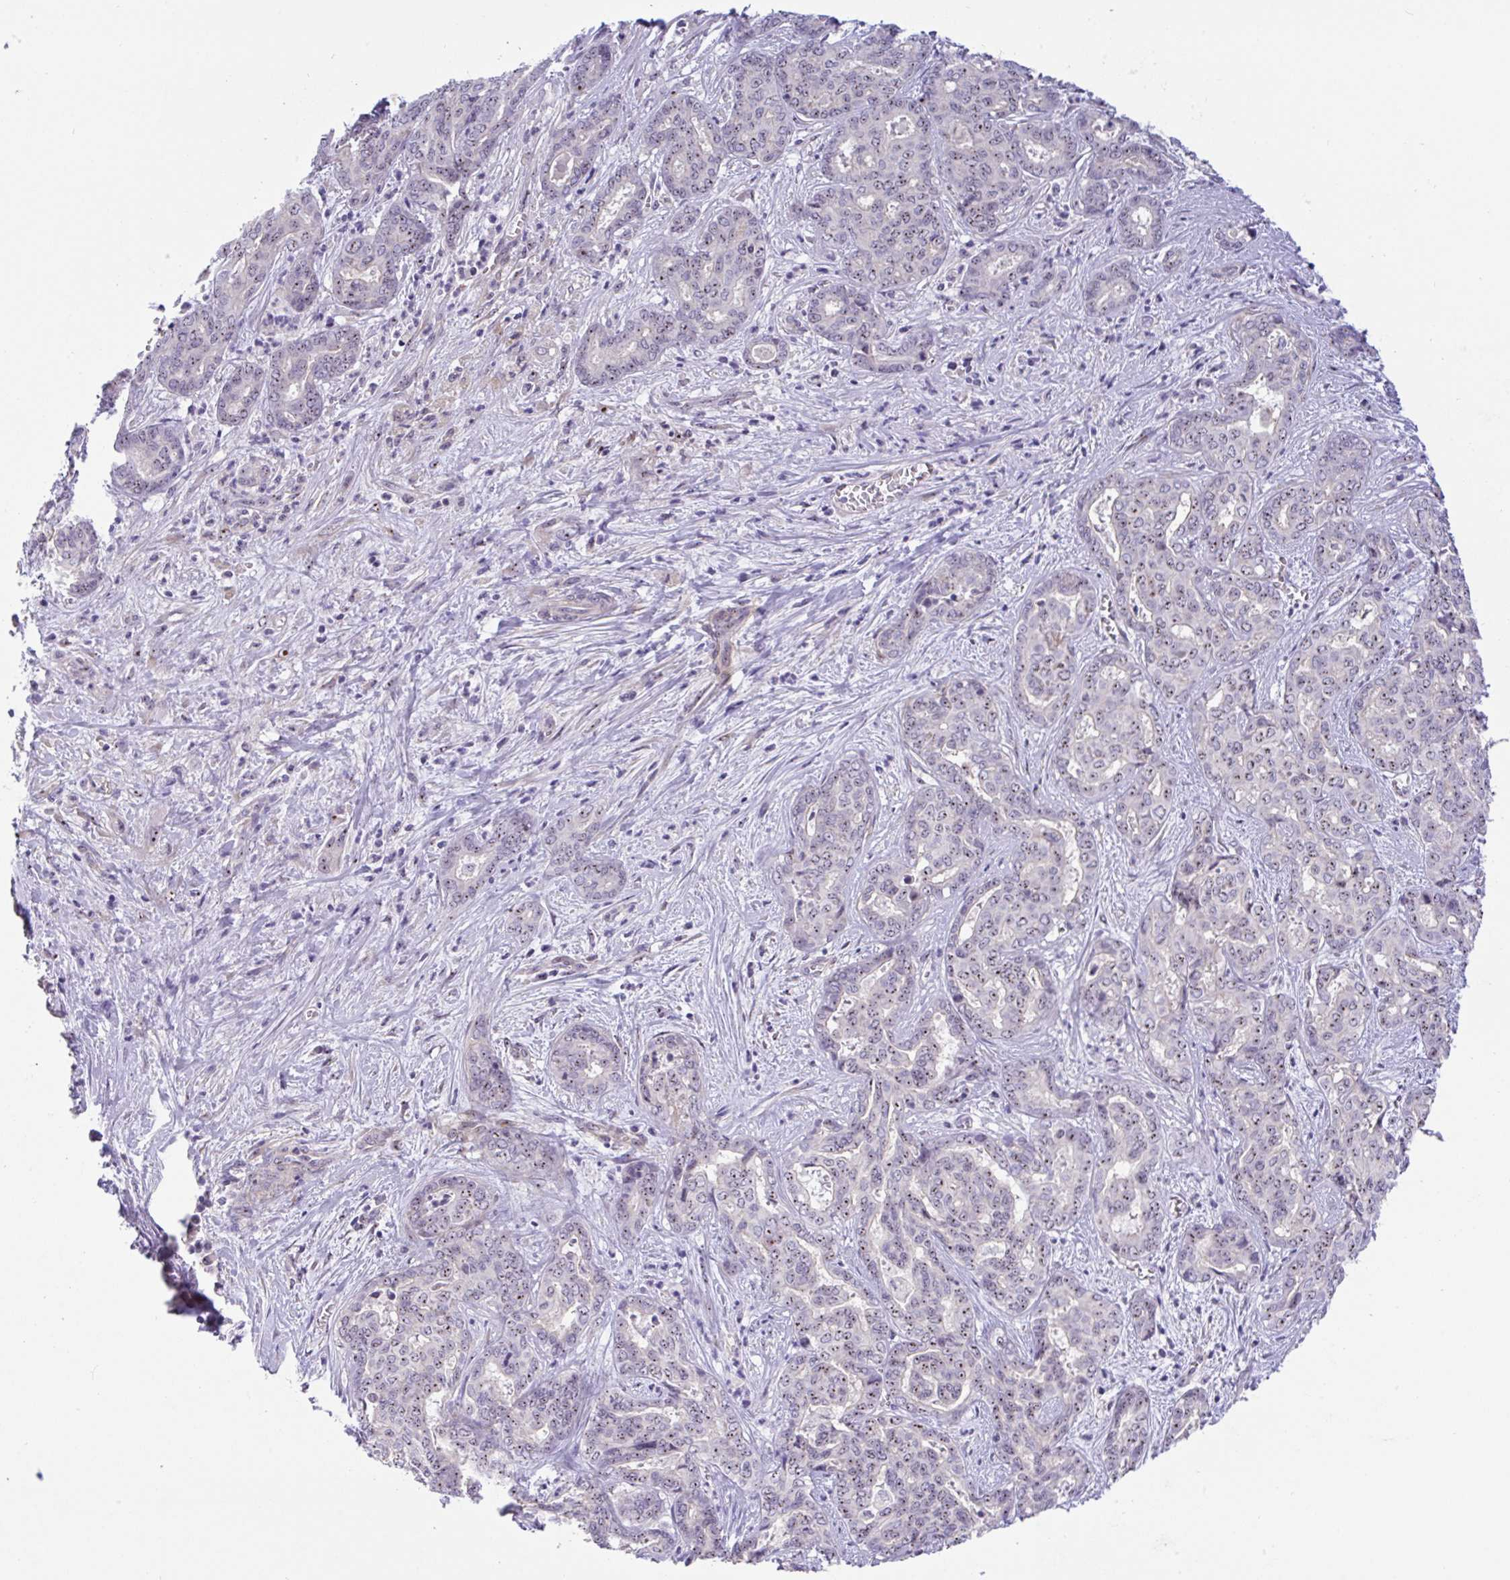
{"staining": {"intensity": "moderate", "quantity": "25%-75%", "location": "nuclear"}, "tissue": "liver cancer", "cell_type": "Tumor cells", "image_type": "cancer", "snomed": [{"axis": "morphology", "description": "Cholangiocarcinoma"}, {"axis": "topography", "description": "Liver"}], "caption": "A brown stain labels moderate nuclear staining of a protein in cholangiocarcinoma (liver) tumor cells. (IHC, brightfield microscopy, high magnification).", "gene": "MXRA8", "patient": {"sex": "female", "age": 64}}